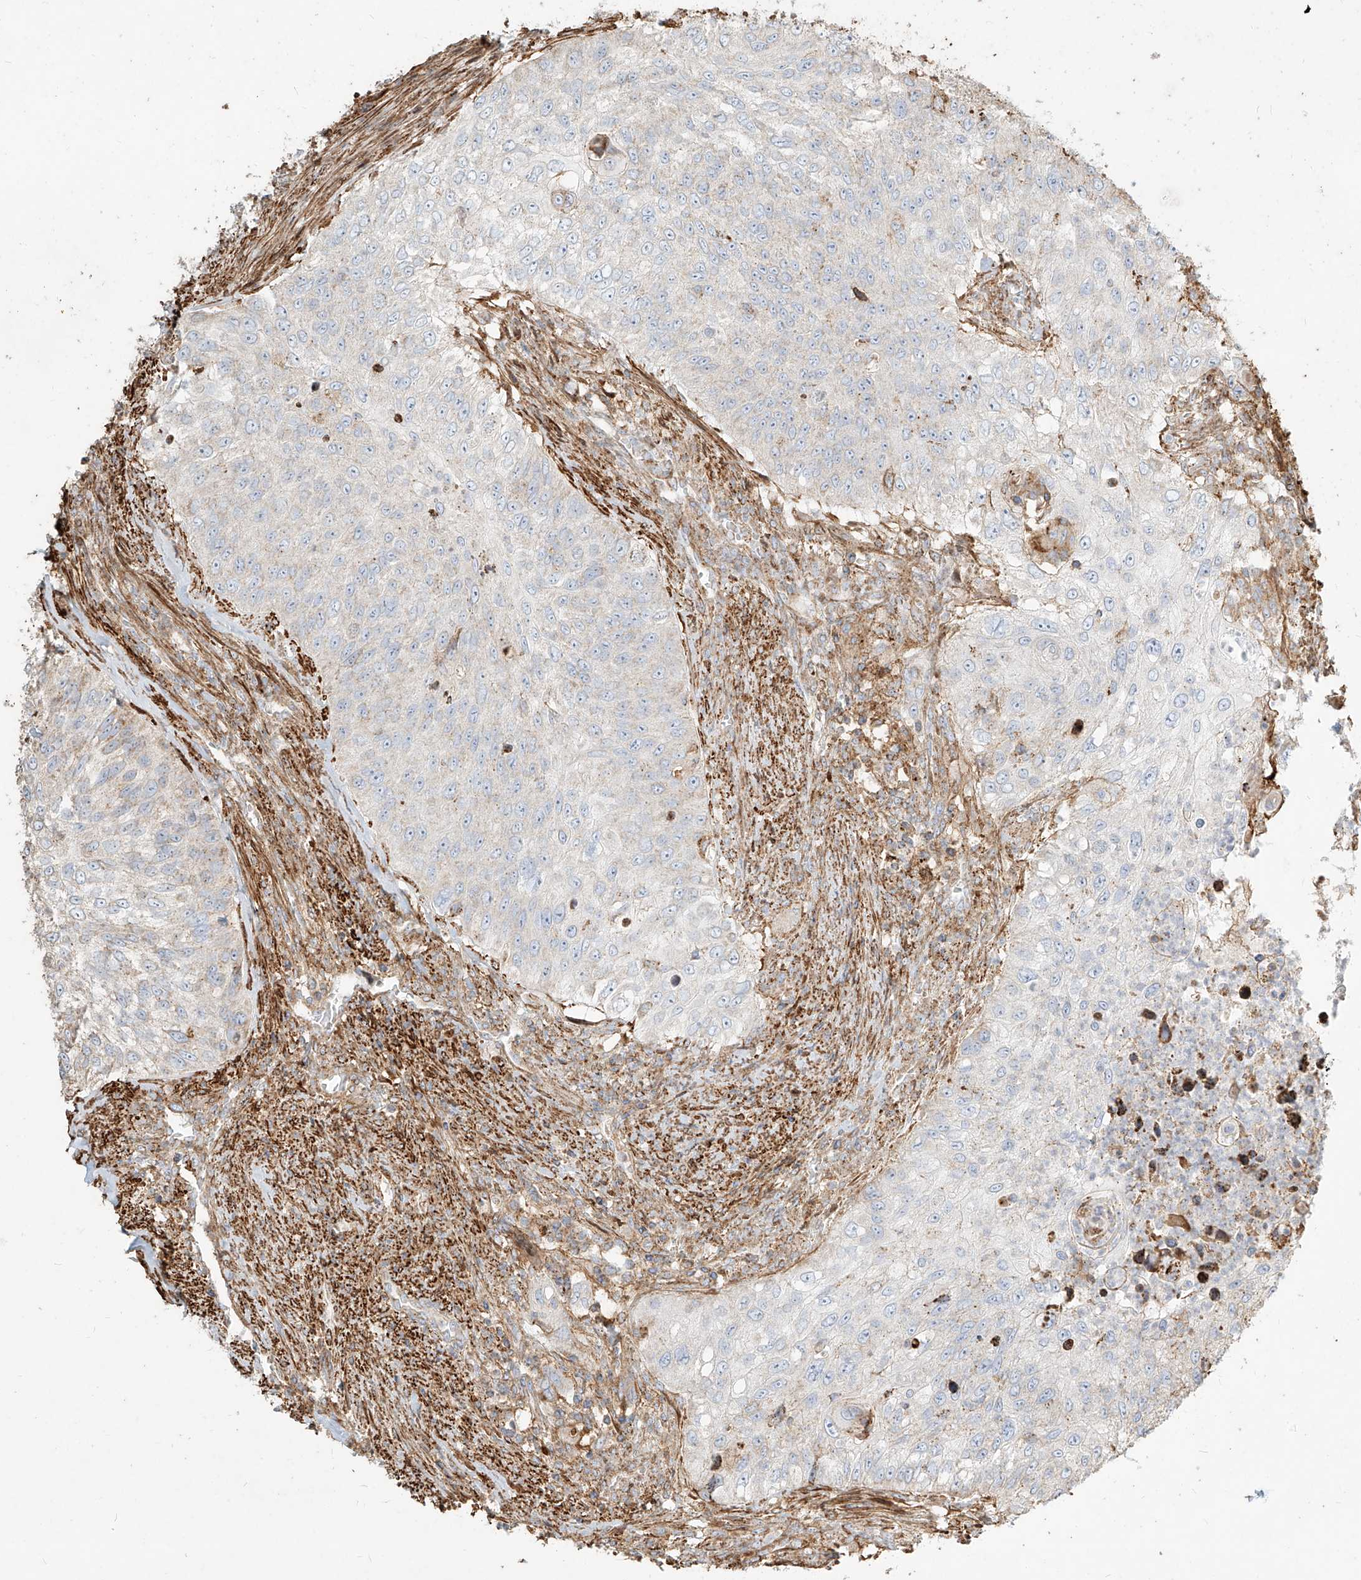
{"staining": {"intensity": "negative", "quantity": "none", "location": "none"}, "tissue": "urothelial cancer", "cell_type": "Tumor cells", "image_type": "cancer", "snomed": [{"axis": "morphology", "description": "Urothelial carcinoma, High grade"}, {"axis": "topography", "description": "Urinary bladder"}], "caption": "Tumor cells are negative for protein expression in human urothelial carcinoma (high-grade).", "gene": "MTX2", "patient": {"sex": "female", "age": 60}}